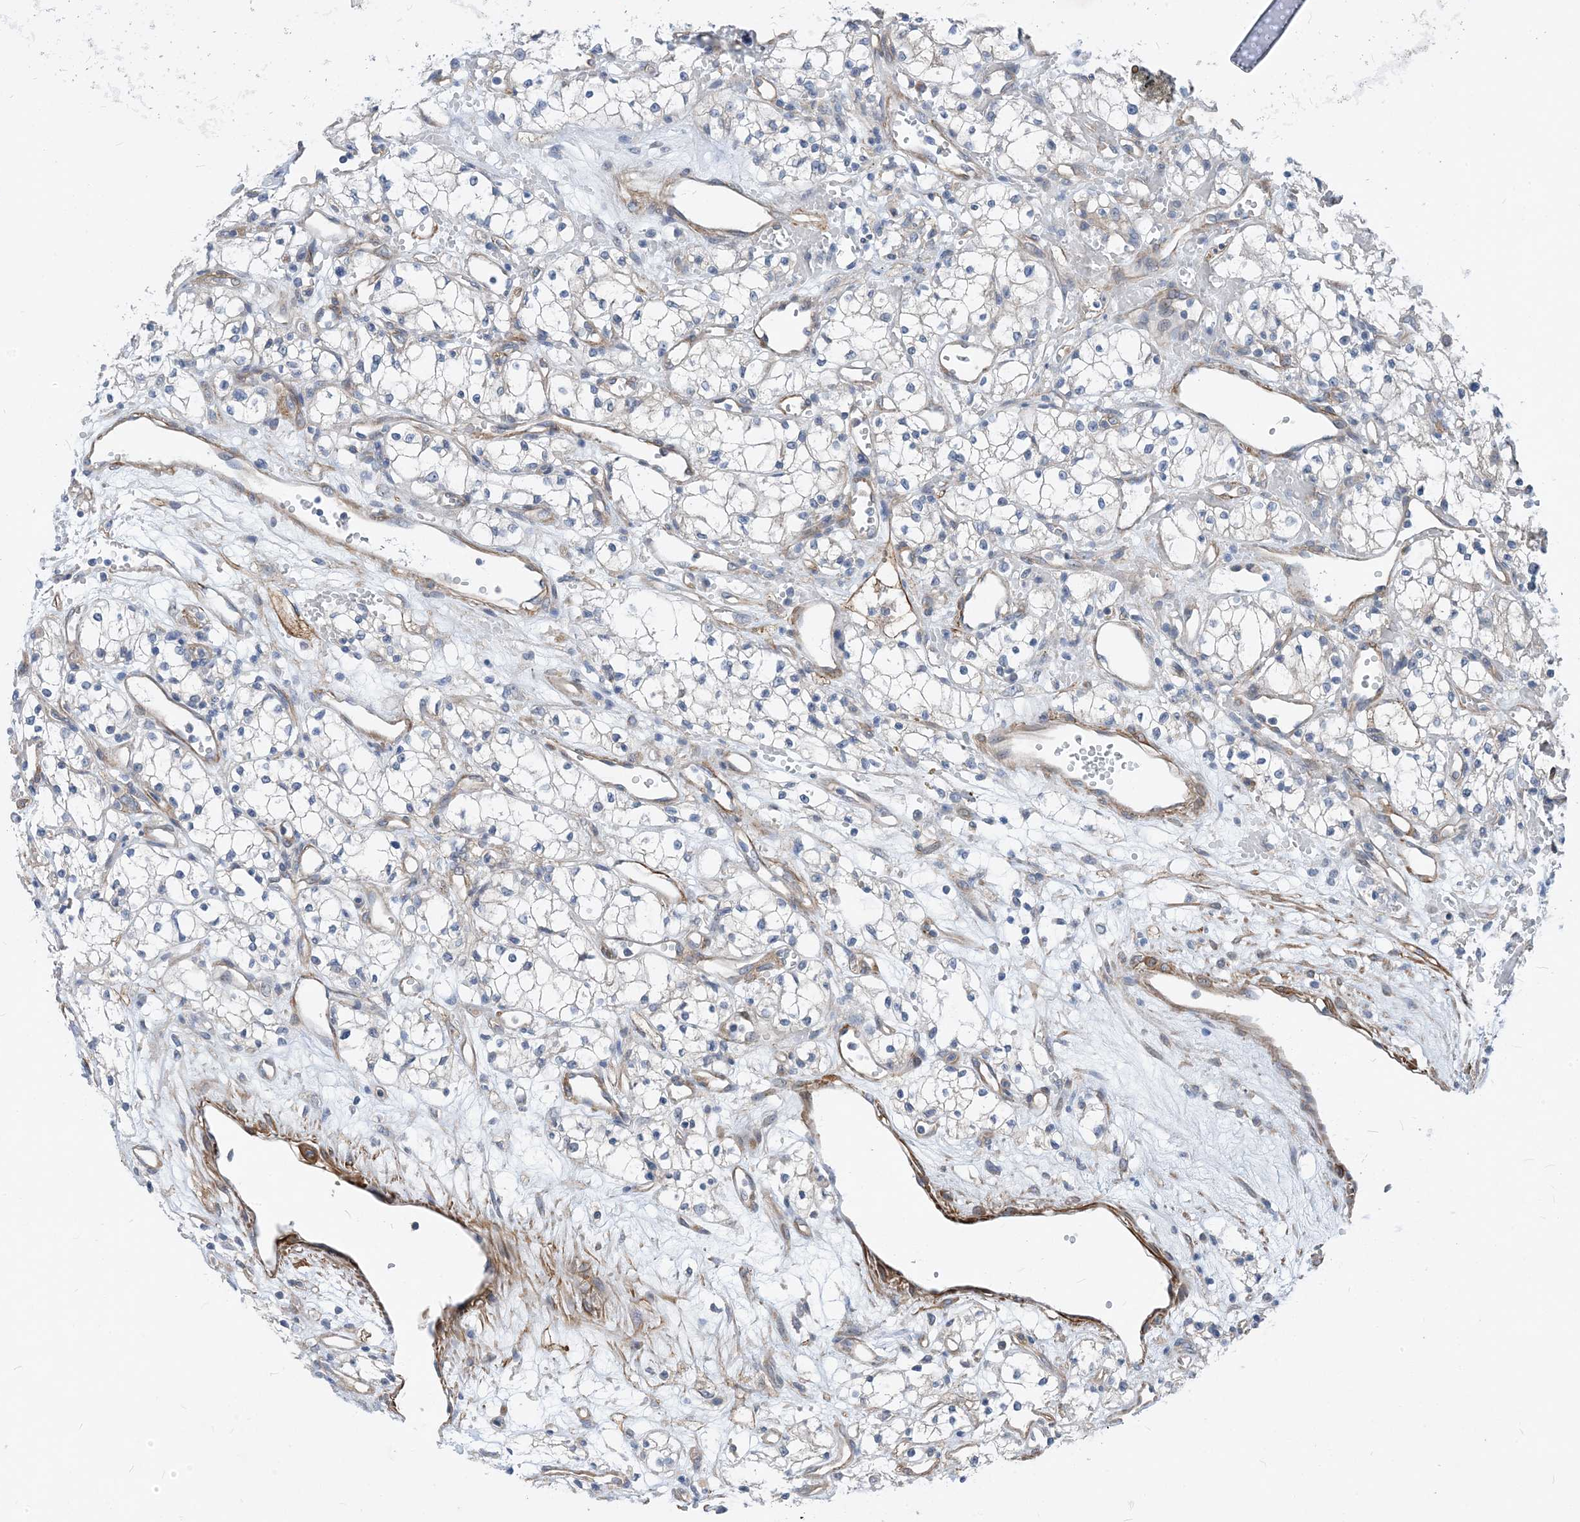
{"staining": {"intensity": "negative", "quantity": "none", "location": "none"}, "tissue": "renal cancer", "cell_type": "Tumor cells", "image_type": "cancer", "snomed": [{"axis": "morphology", "description": "Adenocarcinoma, NOS"}, {"axis": "topography", "description": "Kidney"}], "caption": "Tumor cells are negative for brown protein staining in renal cancer.", "gene": "PLEKHA3", "patient": {"sex": "male", "age": 59}}